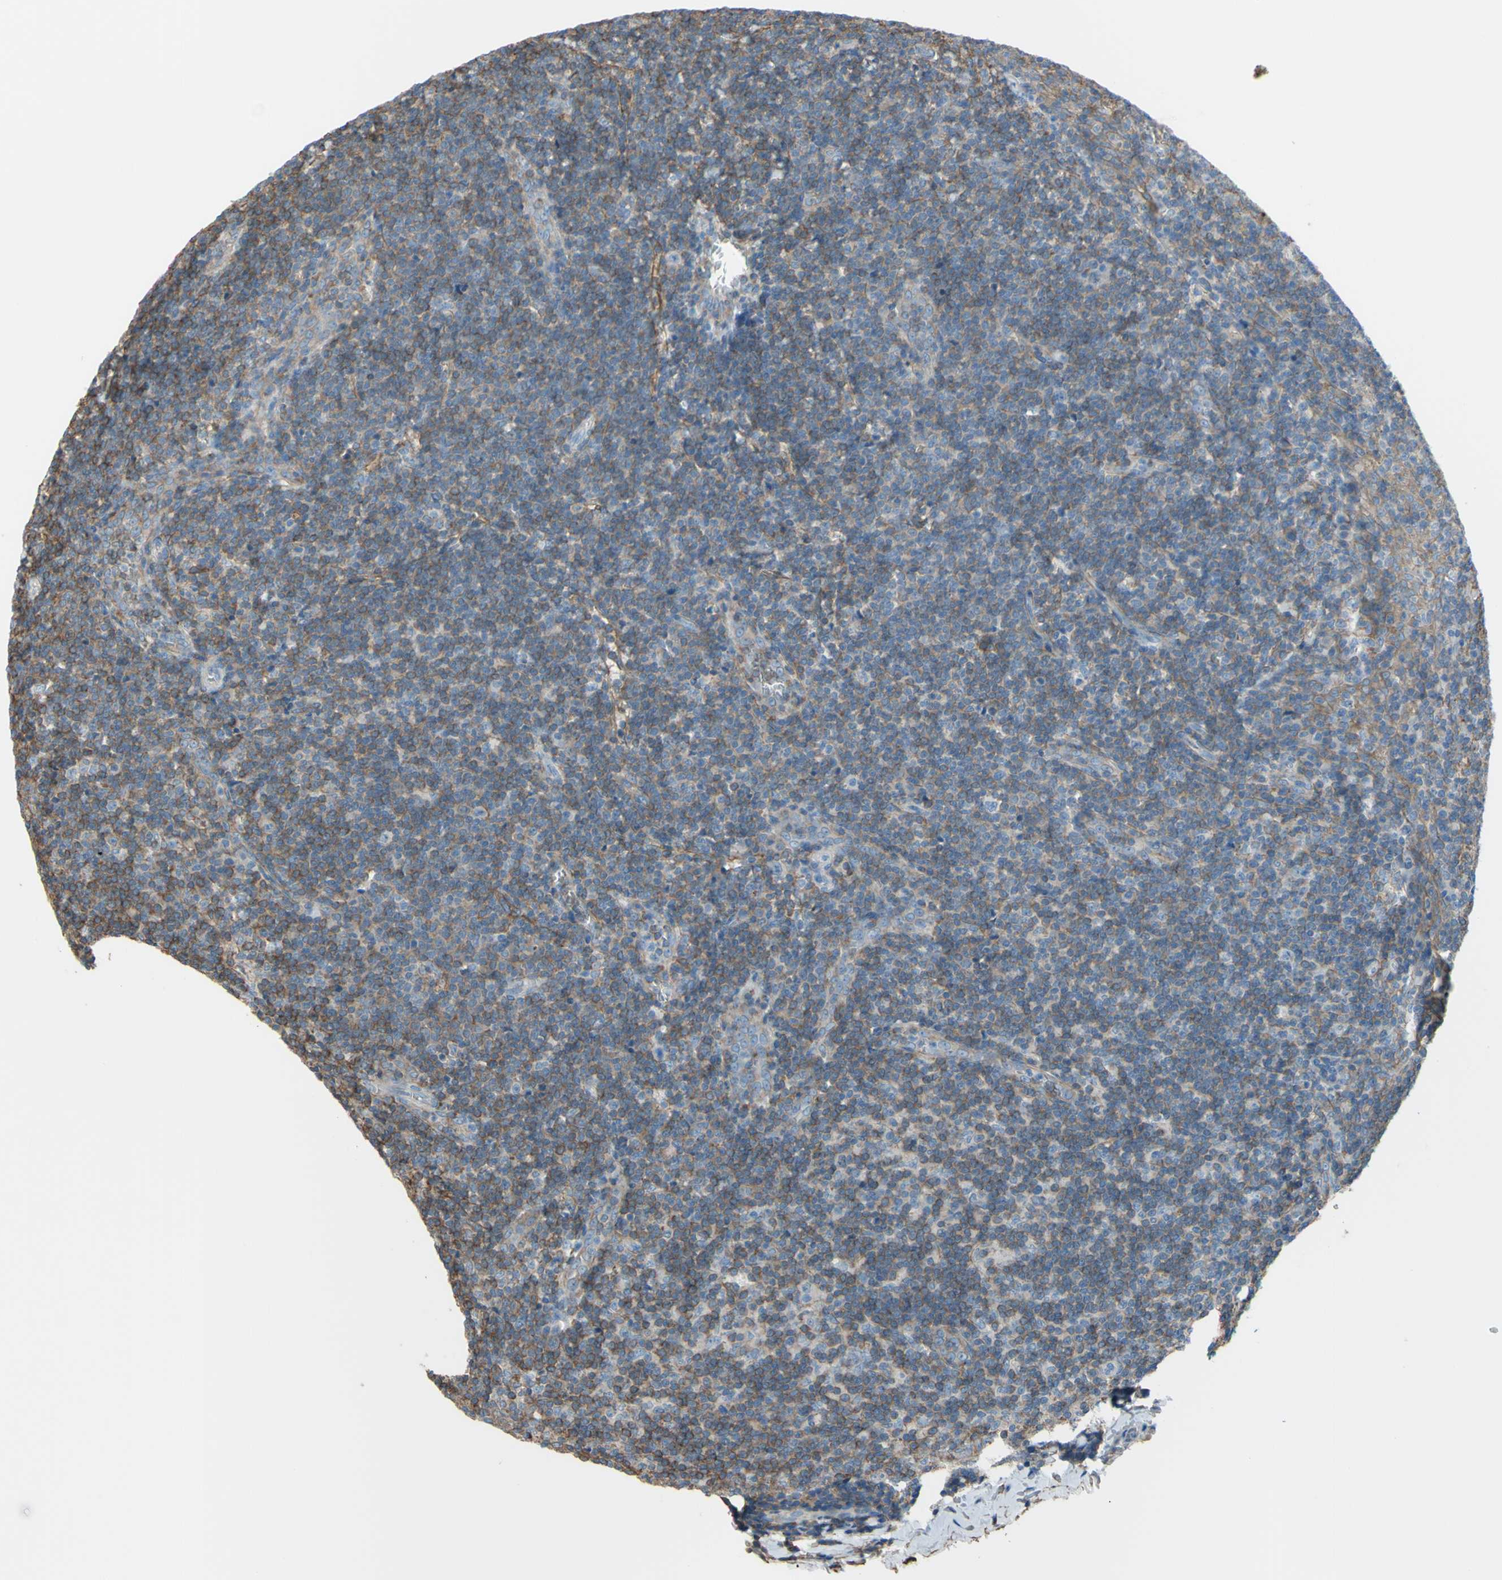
{"staining": {"intensity": "moderate", "quantity": "25%-75%", "location": "cytoplasmic/membranous"}, "tissue": "tonsil", "cell_type": "Germinal center cells", "image_type": "normal", "snomed": [{"axis": "morphology", "description": "Normal tissue, NOS"}, {"axis": "topography", "description": "Tonsil"}], "caption": "Protein expression analysis of unremarkable human tonsil reveals moderate cytoplasmic/membranous positivity in approximately 25%-75% of germinal center cells.", "gene": "ADD1", "patient": {"sex": "male", "age": 31}}